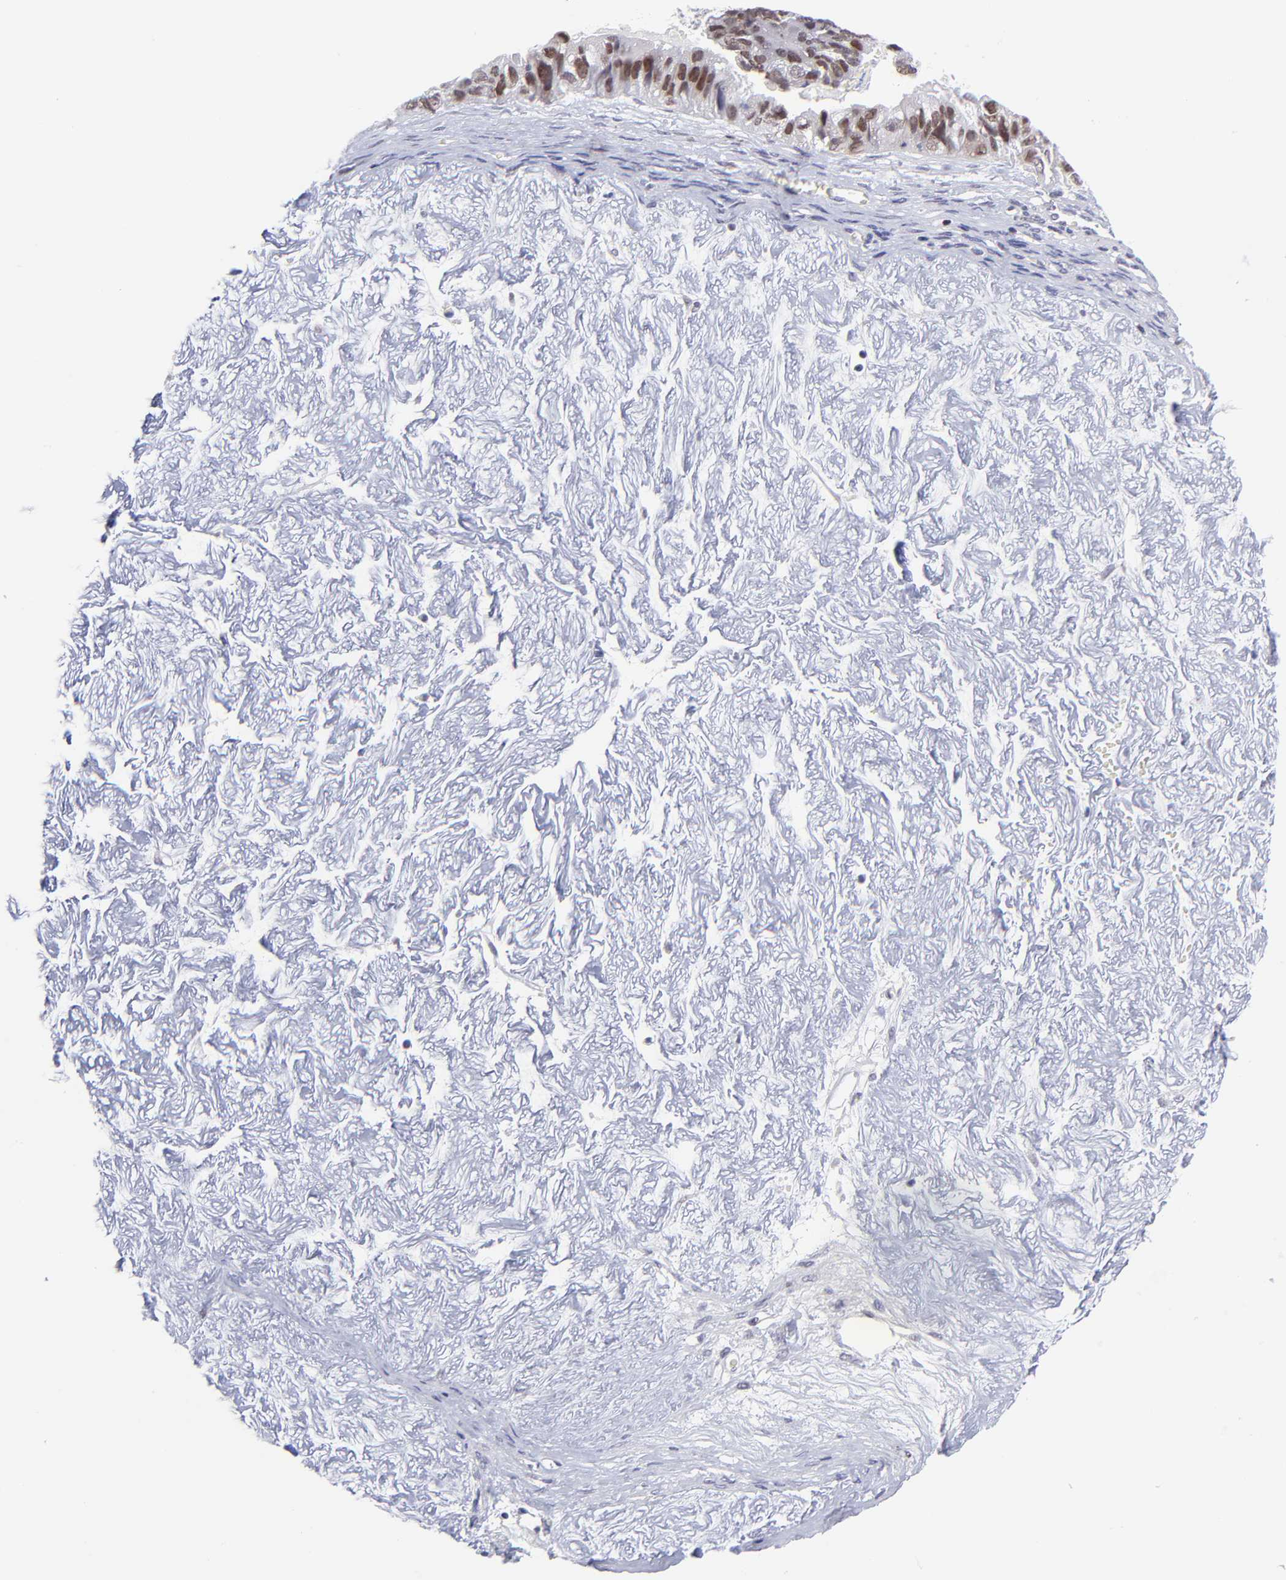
{"staining": {"intensity": "moderate", "quantity": ">75%", "location": "nuclear"}, "tissue": "ovarian cancer", "cell_type": "Tumor cells", "image_type": "cancer", "snomed": [{"axis": "morphology", "description": "Carcinoma, endometroid"}, {"axis": "topography", "description": "Ovary"}], "caption": "This image reveals immunohistochemistry (IHC) staining of human ovarian cancer (endometroid carcinoma), with medium moderate nuclear expression in about >75% of tumor cells.", "gene": "SOX6", "patient": {"sex": "female", "age": 85}}